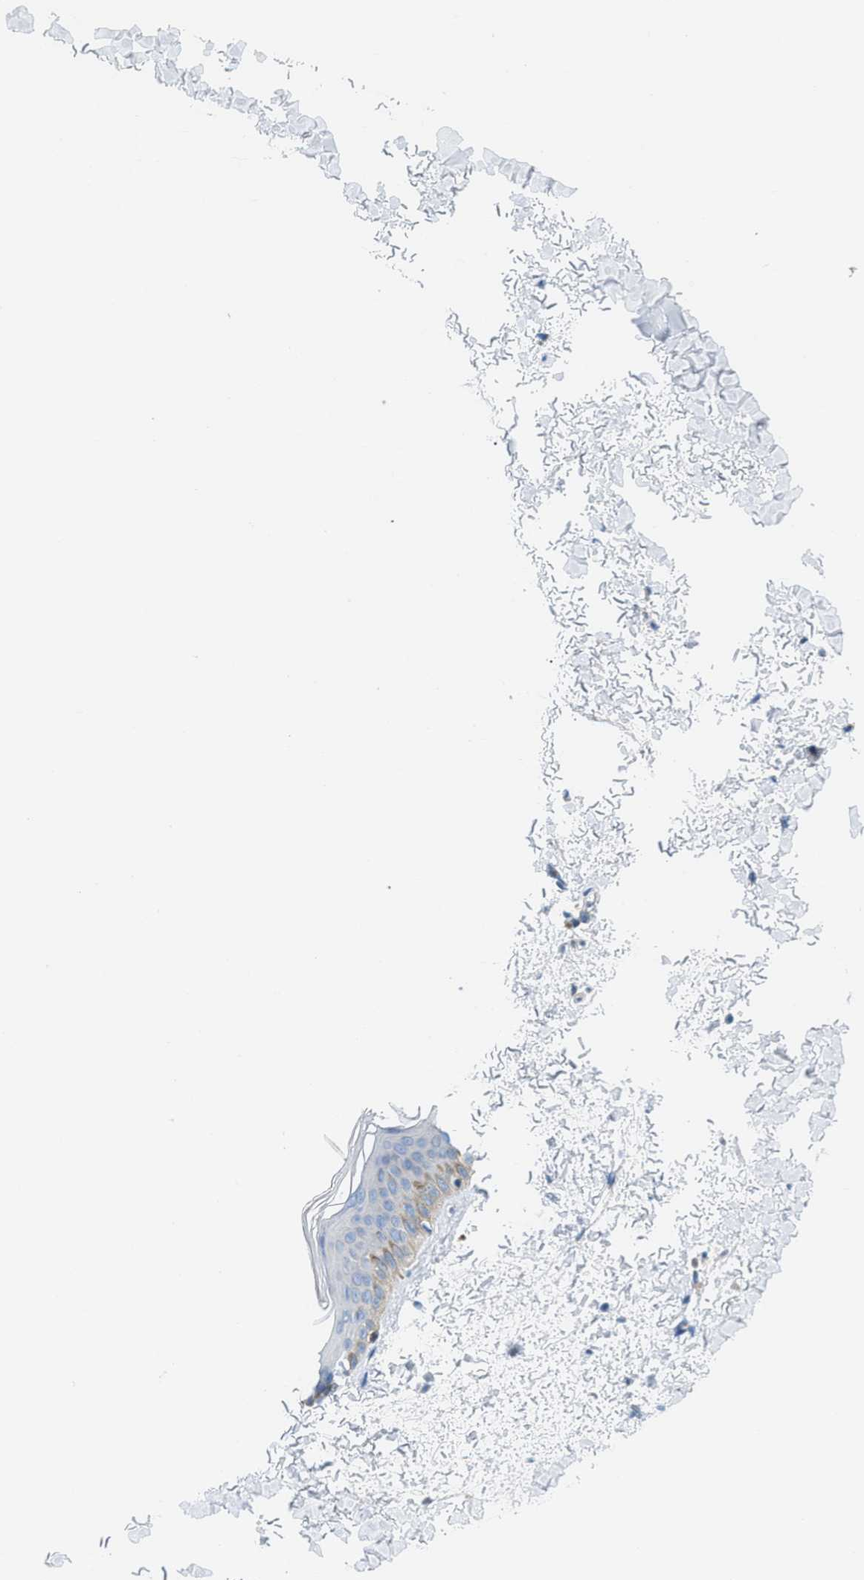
{"staining": {"intensity": "negative", "quantity": "none", "location": "none"}, "tissue": "skin", "cell_type": "Fibroblasts", "image_type": "normal", "snomed": [{"axis": "morphology", "description": "Normal tissue, NOS"}, {"axis": "topography", "description": "Skin"}], "caption": "A high-resolution photomicrograph shows immunohistochemistry (IHC) staining of normal skin, which shows no significant expression in fibroblasts. (Brightfield microscopy of DAB IHC at high magnification).", "gene": "RBBP9", "patient": {"sex": "female", "age": 41}}